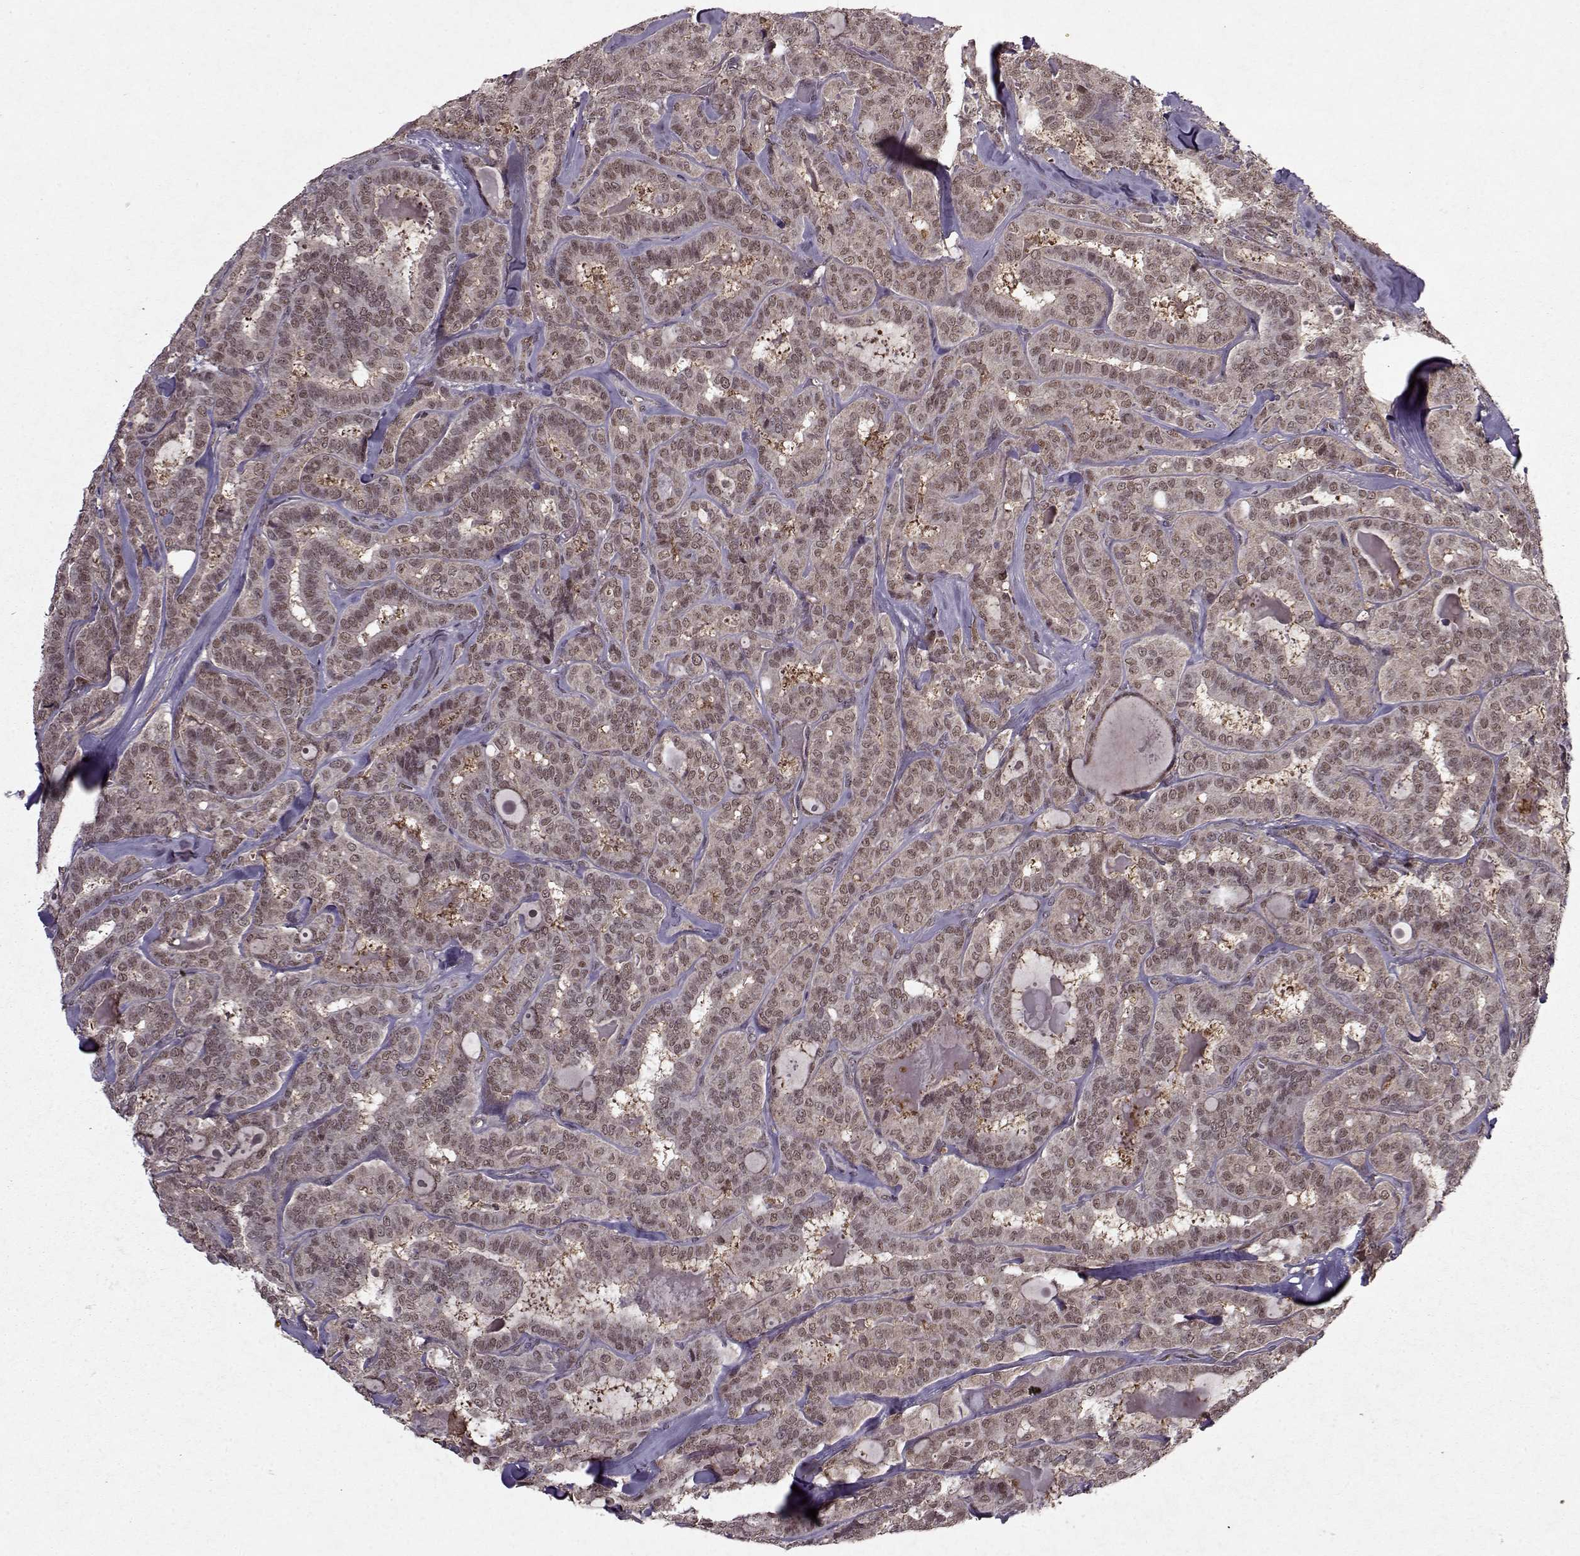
{"staining": {"intensity": "weak", "quantity": "<25%", "location": "nuclear"}, "tissue": "thyroid cancer", "cell_type": "Tumor cells", "image_type": "cancer", "snomed": [{"axis": "morphology", "description": "Papillary adenocarcinoma, NOS"}, {"axis": "topography", "description": "Thyroid gland"}], "caption": "Immunohistochemical staining of thyroid cancer (papillary adenocarcinoma) displays no significant staining in tumor cells. (DAB immunohistochemistry, high magnification).", "gene": "PSMA7", "patient": {"sex": "female", "age": 39}}